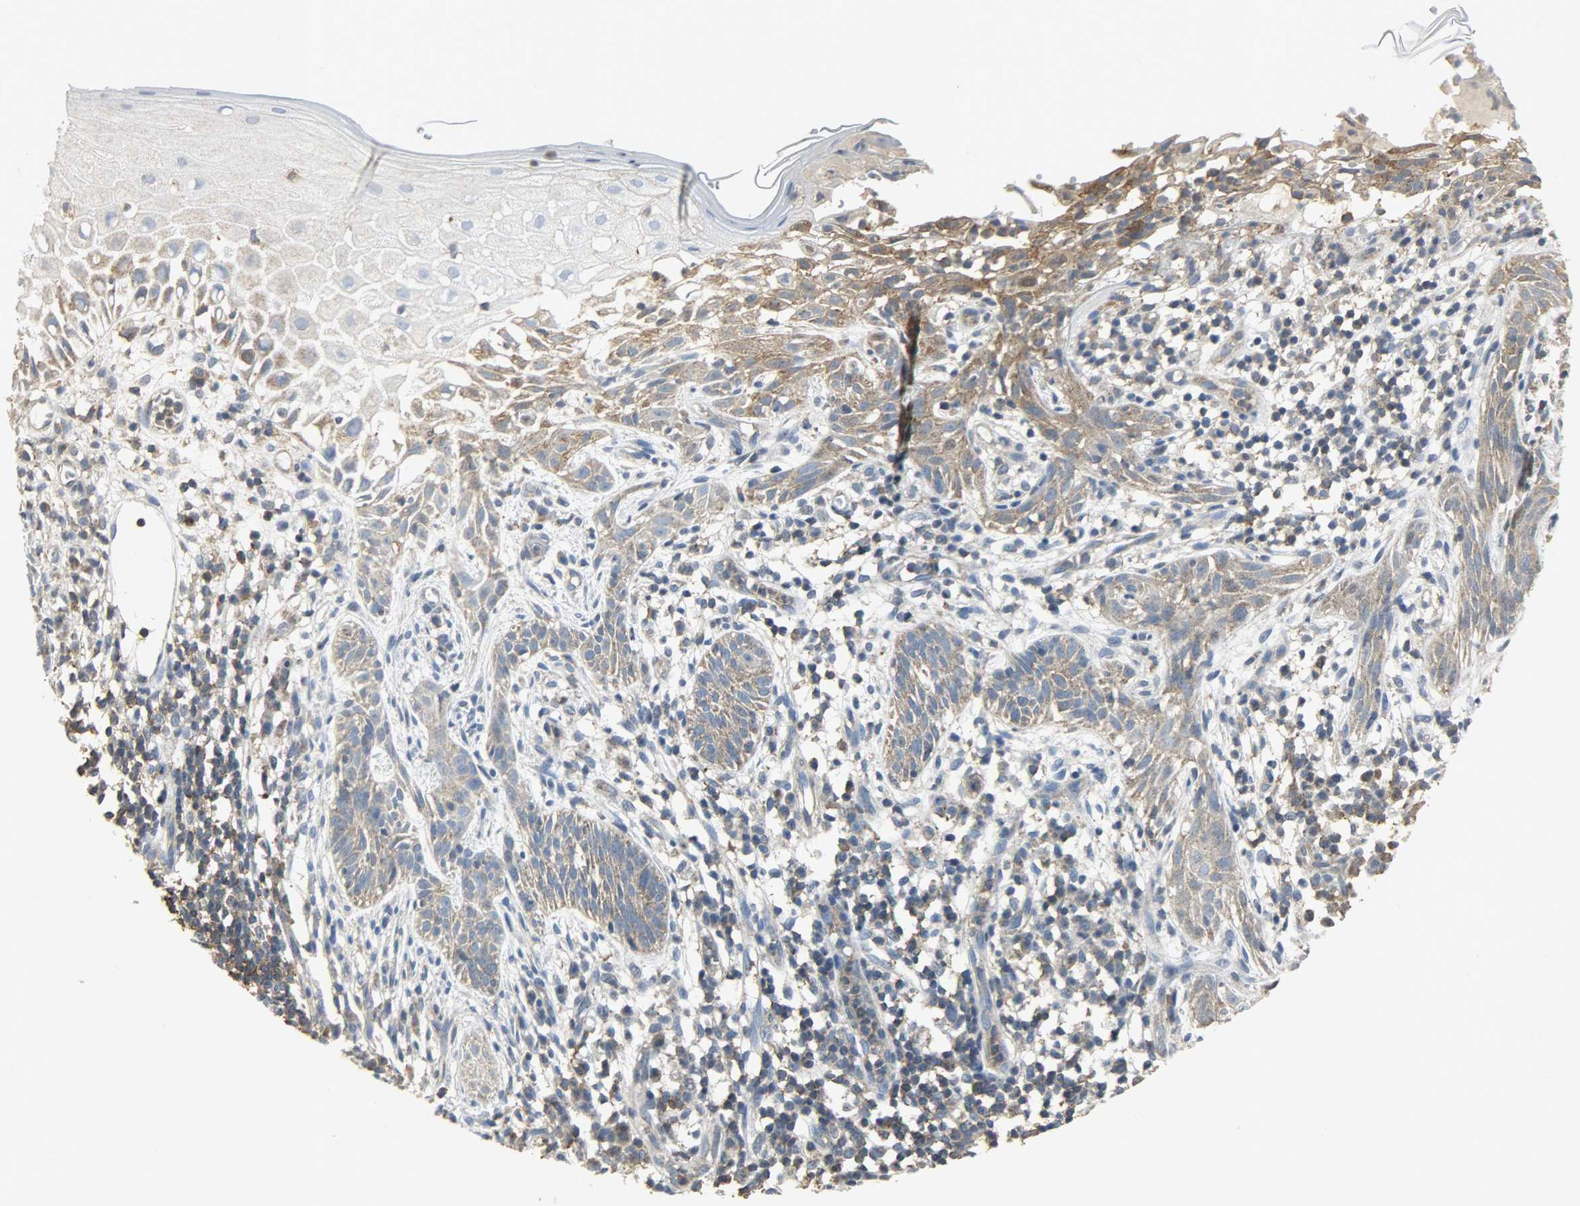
{"staining": {"intensity": "weak", "quantity": "25%-75%", "location": "cytoplasmic/membranous"}, "tissue": "skin cancer", "cell_type": "Tumor cells", "image_type": "cancer", "snomed": [{"axis": "morphology", "description": "Normal tissue, NOS"}, {"axis": "morphology", "description": "Basal cell carcinoma"}, {"axis": "topography", "description": "Skin"}], "caption": "Protein expression analysis of skin cancer shows weak cytoplasmic/membranous positivity in about 25%-75% of tumor cells.", "gene": "DNAJA4", "patient": {"sex": "female", "age": 69}}